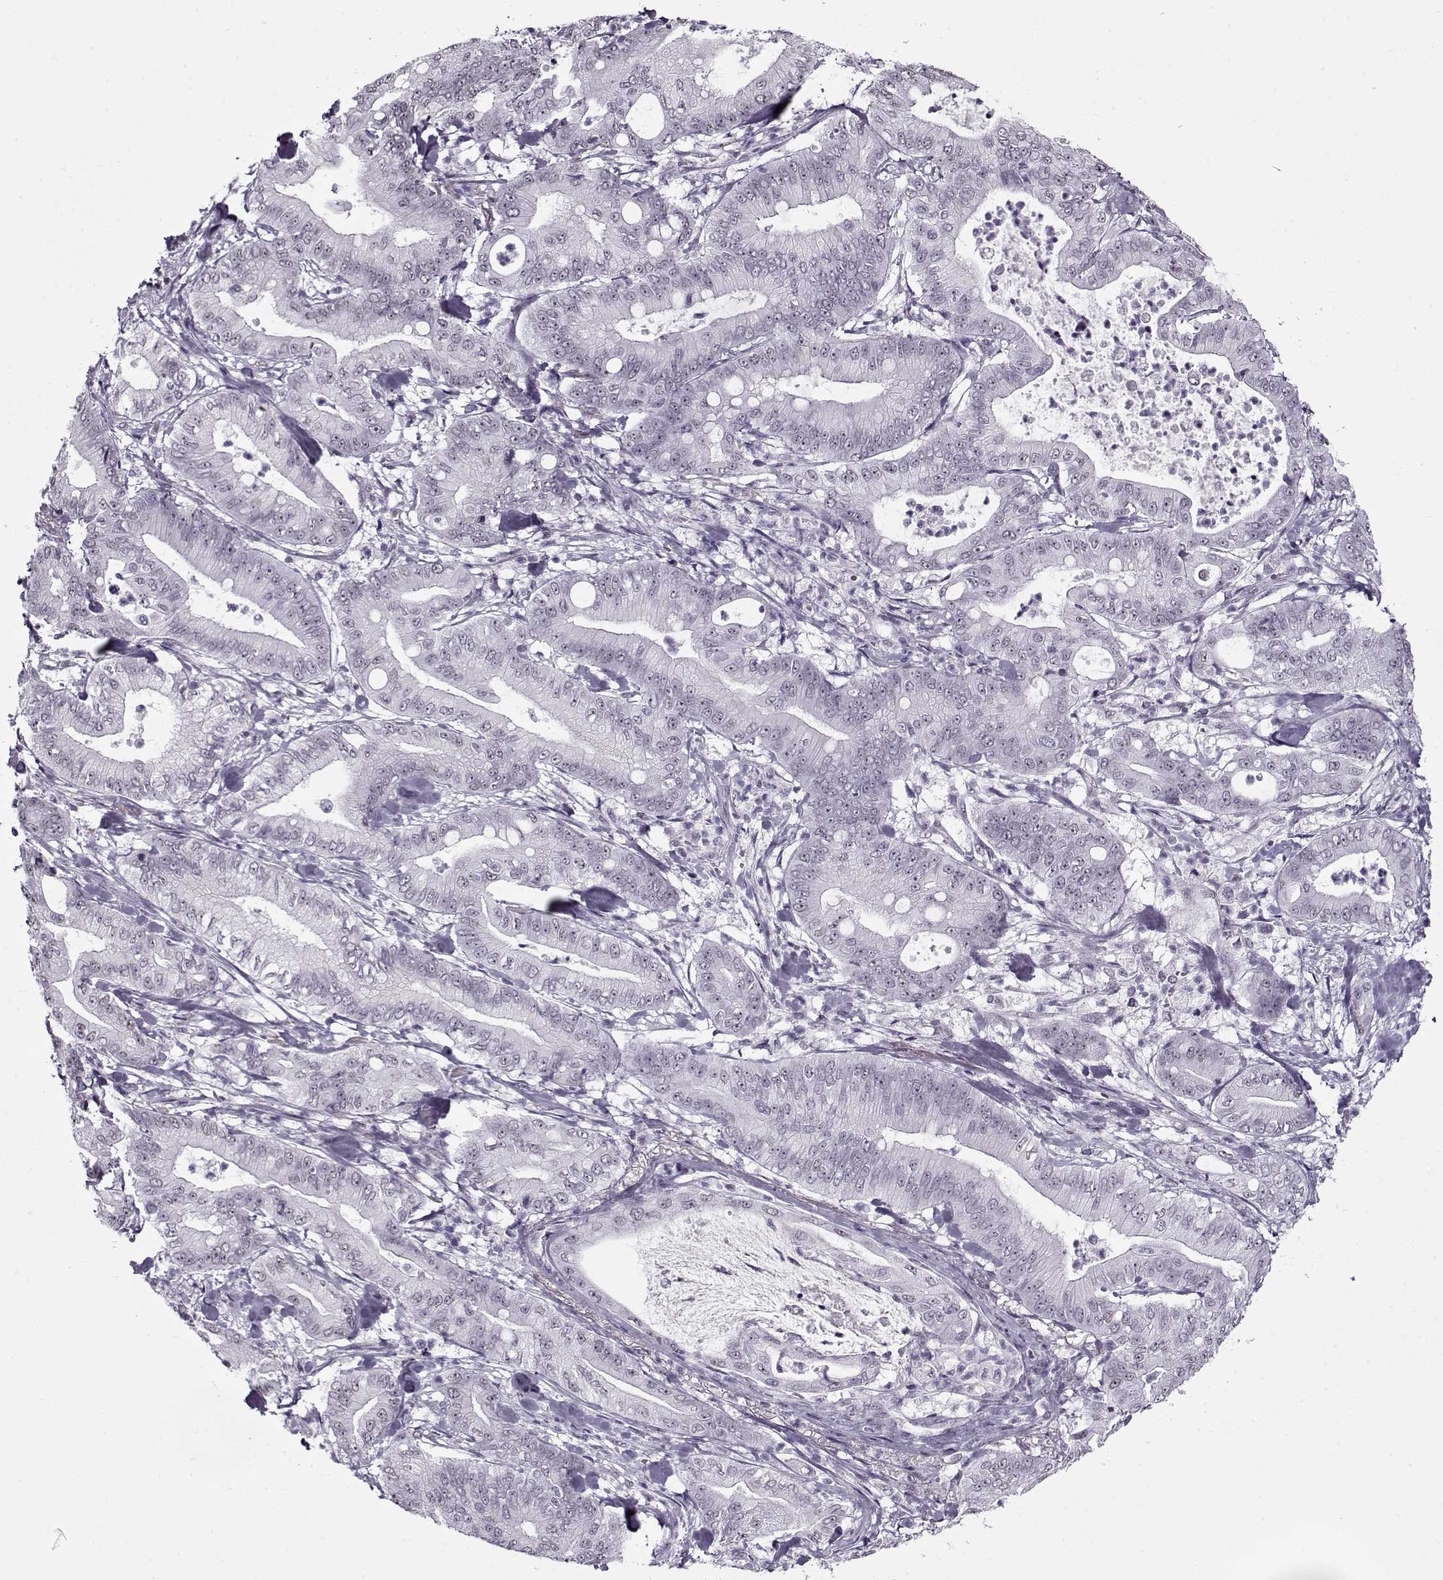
{"staining": {"intensity": "negative", "quantity": "none", "location": "none"}, "tissue": "pancreatic cancer", "cell_type": "Tumor cells", "image_type": "cancer", "snomed": [{"axis": "morphology", "description": "Adenocarcinoma, NOS"}, {"axis": "topography", "description": "Pancreas"}], "caption": "This is an IHC histopathology image of pancreatic cancer. There is no positivity in tumor cells.", "gene": "PRMT8", "patient": {"sex": "male", "age": 71}}